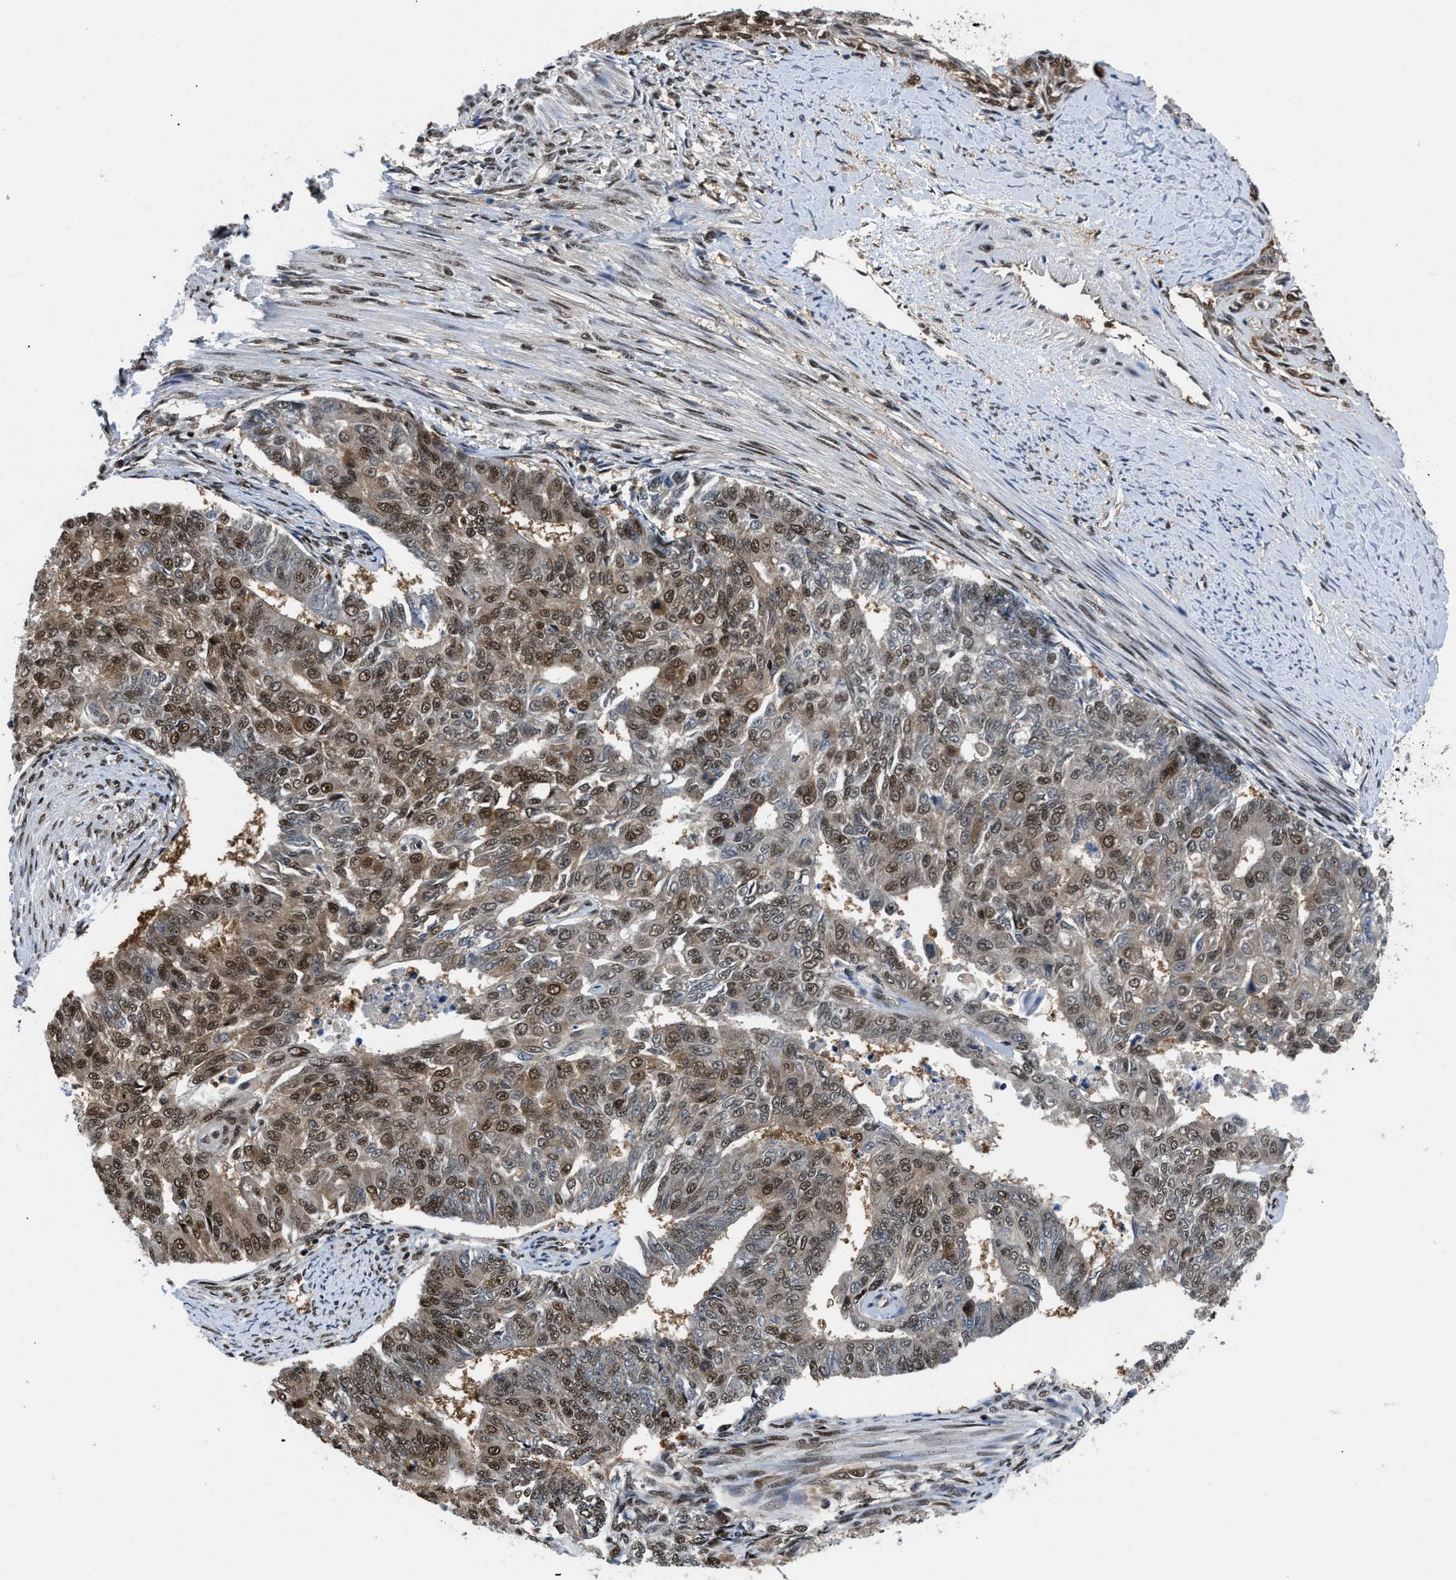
{"staining": {"intensity": "moderate", "quantity": ">75%", "location": "nuclear"}, "tissue": "endometrial cancer", "cell_type": "Tumor cells", "image_type": "cancer", "snomed": [{"axis": "morphology", "description": "Adenocarcinoma, NOS"}, {"axis": "topography", "description": "Endometrium"}], "caption": "Immunohistochemical staining of human endometrial adenocarcinoma exhibits medium levels of moderate nuclear protein staining in about >75% of tumor cells.", "gene": "SAFB", "patient": {"sex": "female", "age": 32}}